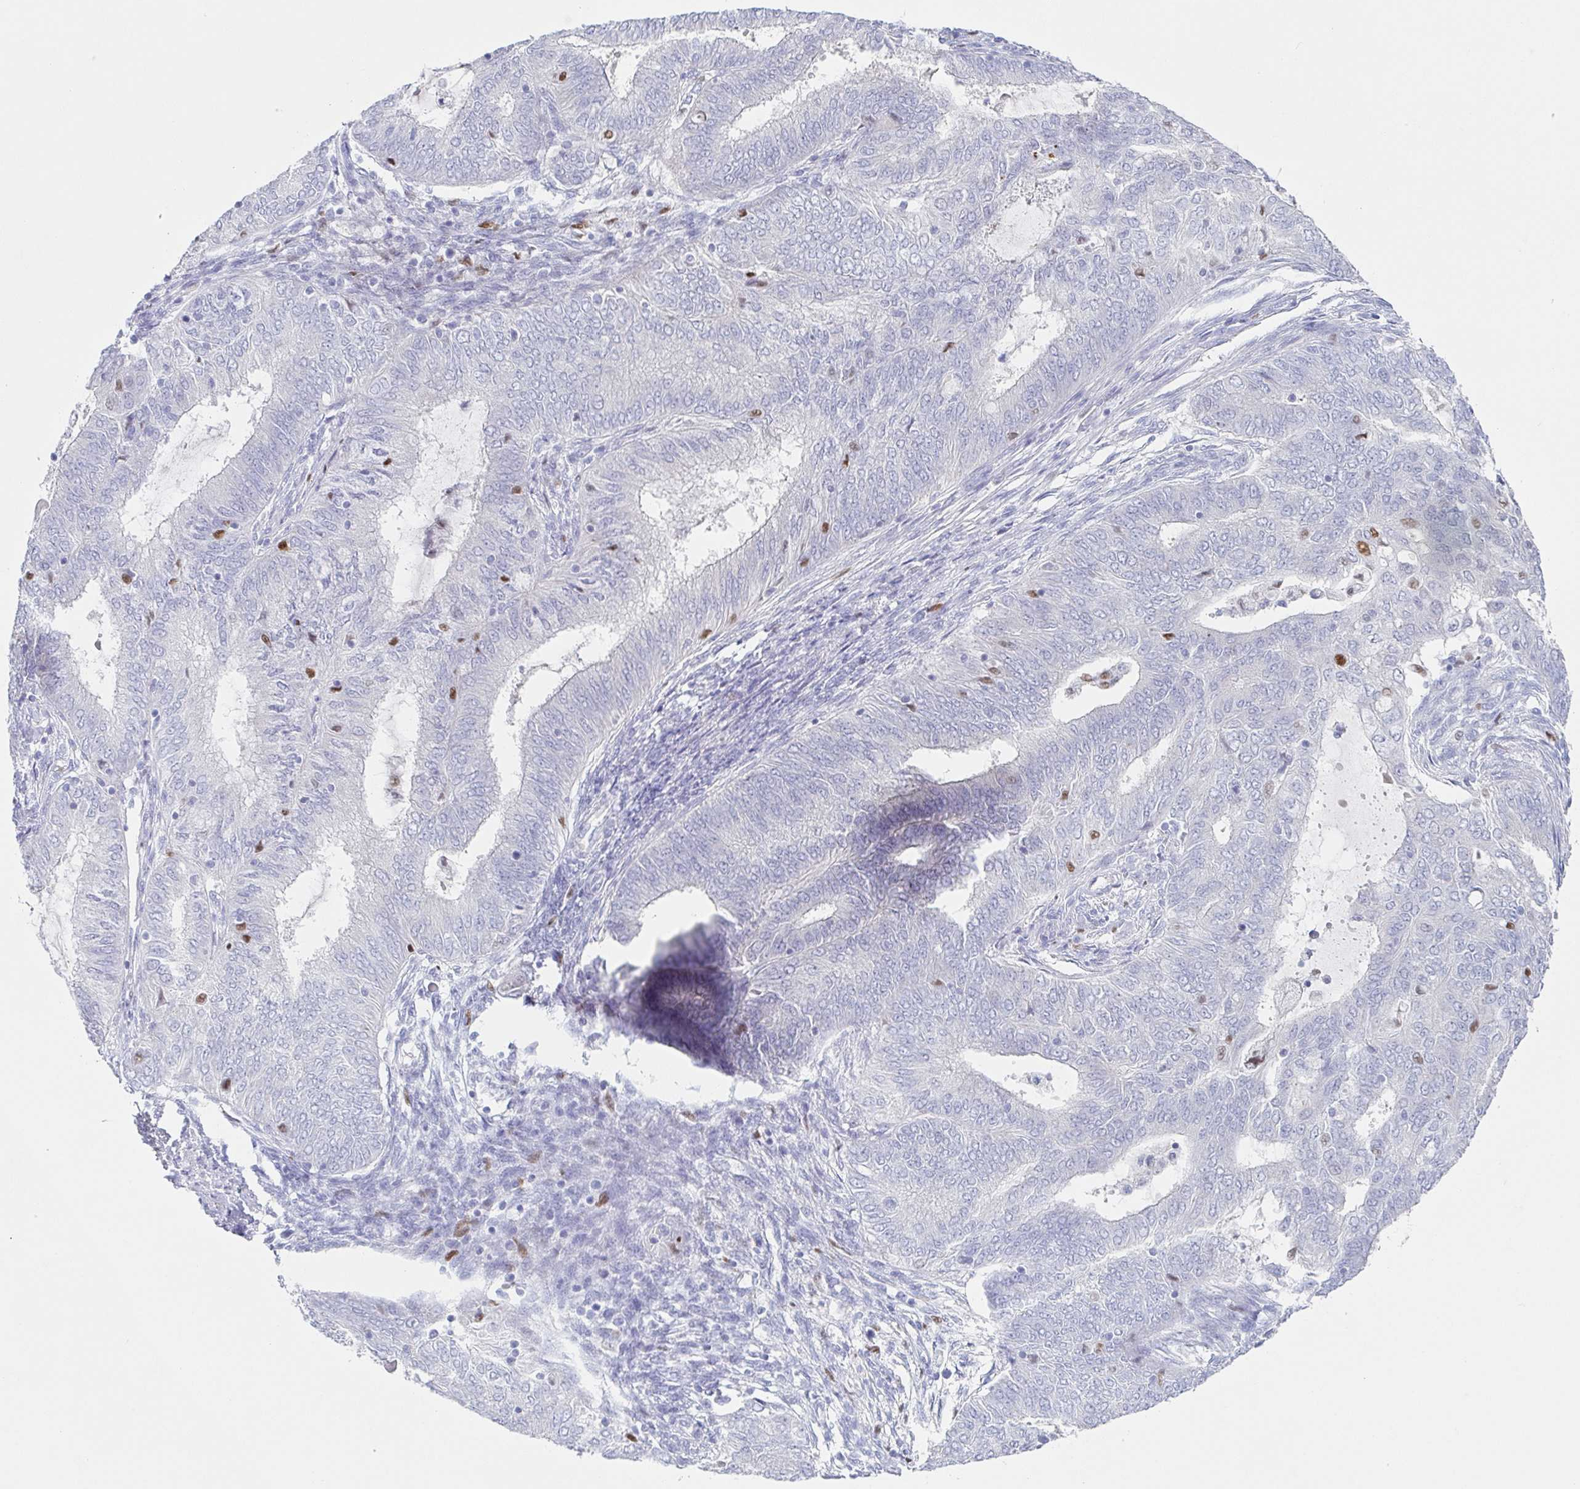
{"staining": {"intensity": "negative", "quantity": "none", "location": "none"}, "tissue": "endometrial cancer", "cell_type": "Tumor cells", "image_type": "cancer", "snomed": [{"axis": "morphology", "description": "Adenocarcinoma, NOS"}, {"axis": "topography", "description": "Endometrium"}], "caption": "Adenocarcinoma (endometrial) was stained to show a protein in brown. There is no significant staining in tumor cells.", "gene": "HTR2A", "patient": {"sex": "female", "age": 62}}